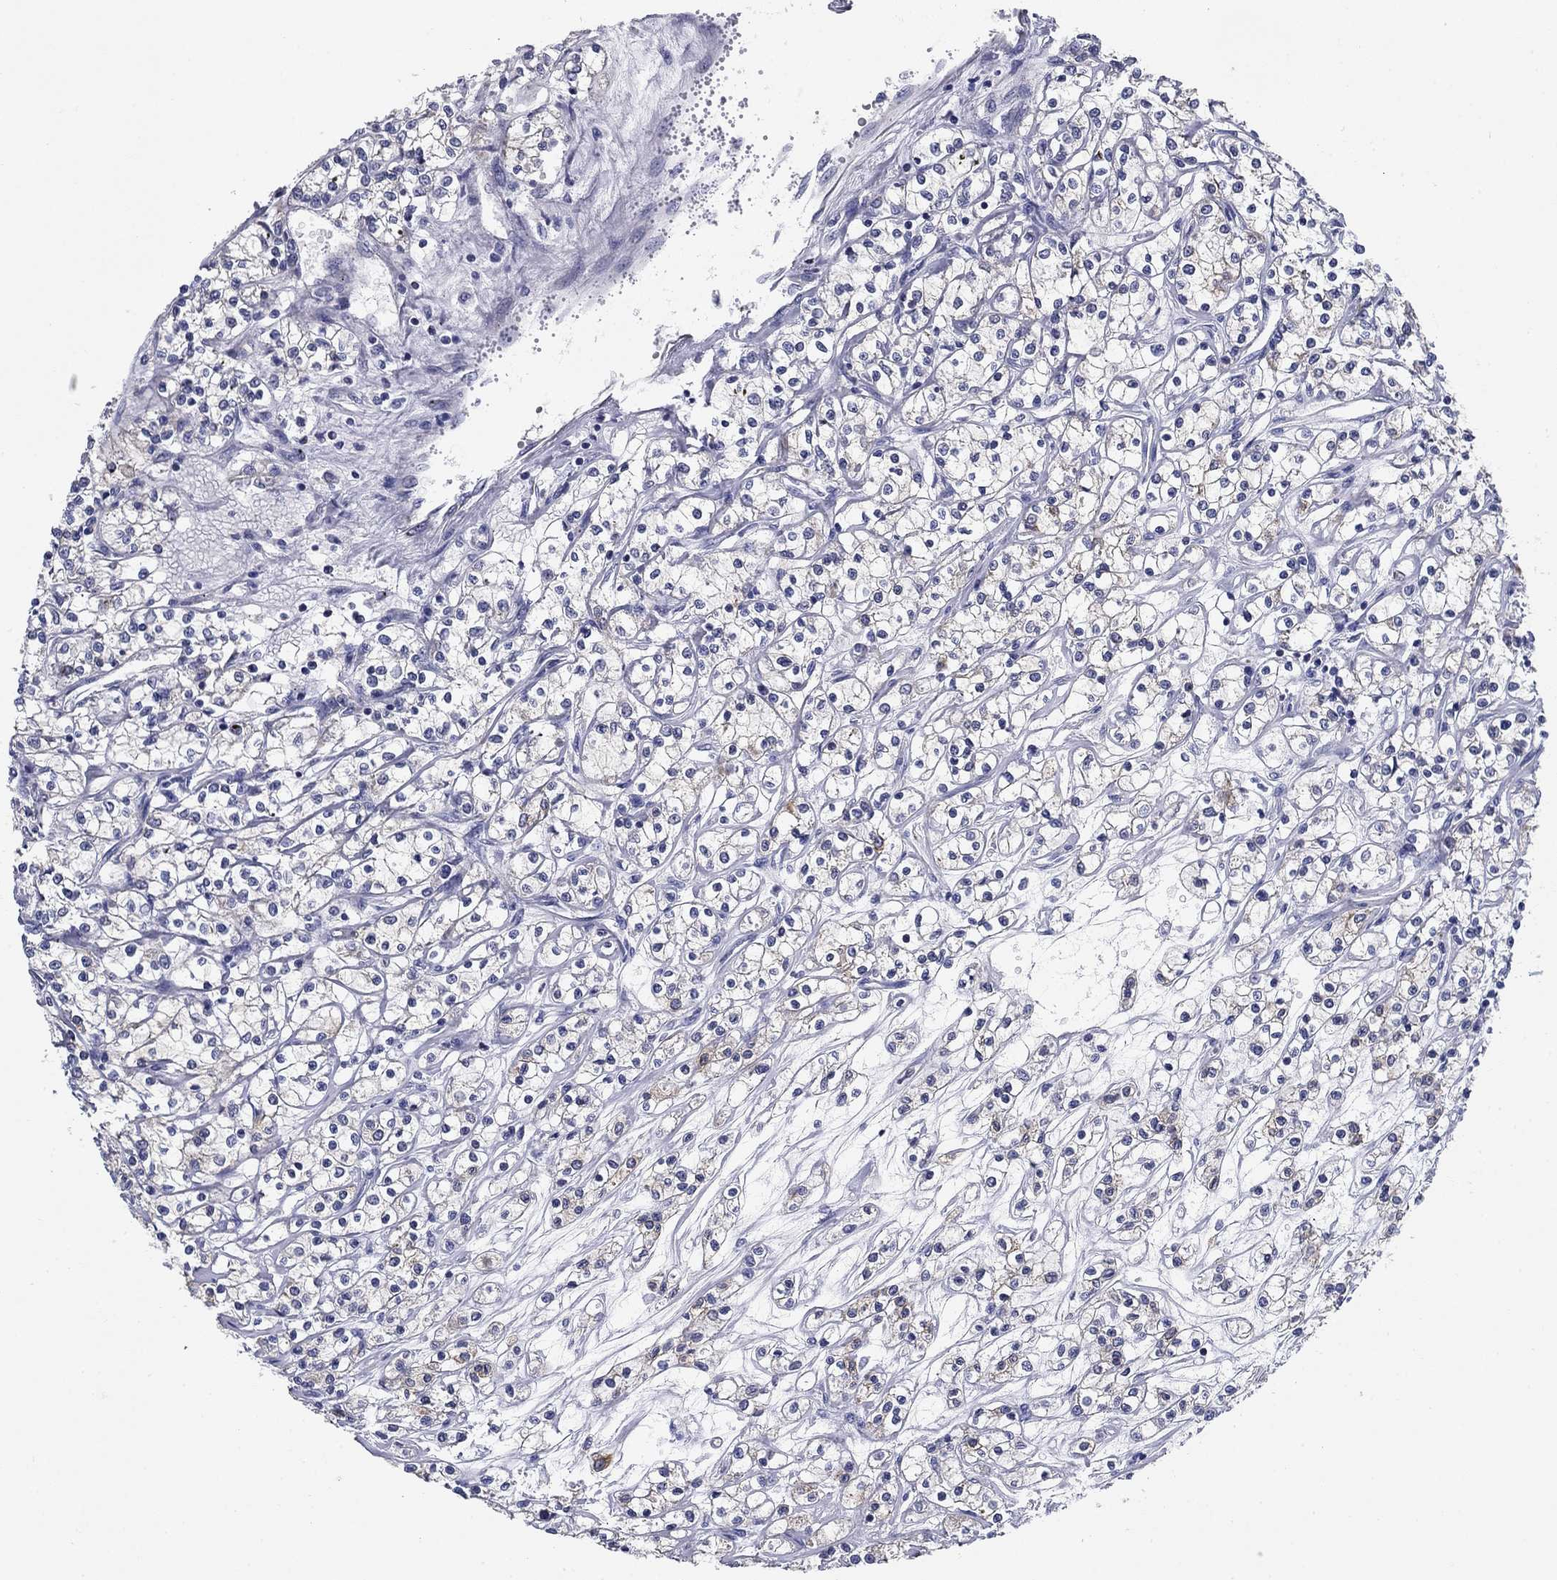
{"staining": {"intensity": "negative", "quantity": "none", "location": "none"}, "tissue": "renal cancer", "cell_type": "Tumor cells", "image_type": "cancer", "snomed": [{"axis": "morphology", "description": "Adenocarcinoma, NOS"}, {"axis": "topography", "description": "Kidney"}], "caption": "A histopathology image of human renal cancer is negative for staining in tumor cells.", "gene": "UPB1", "patient": {"sex": "female", "age": 59}}